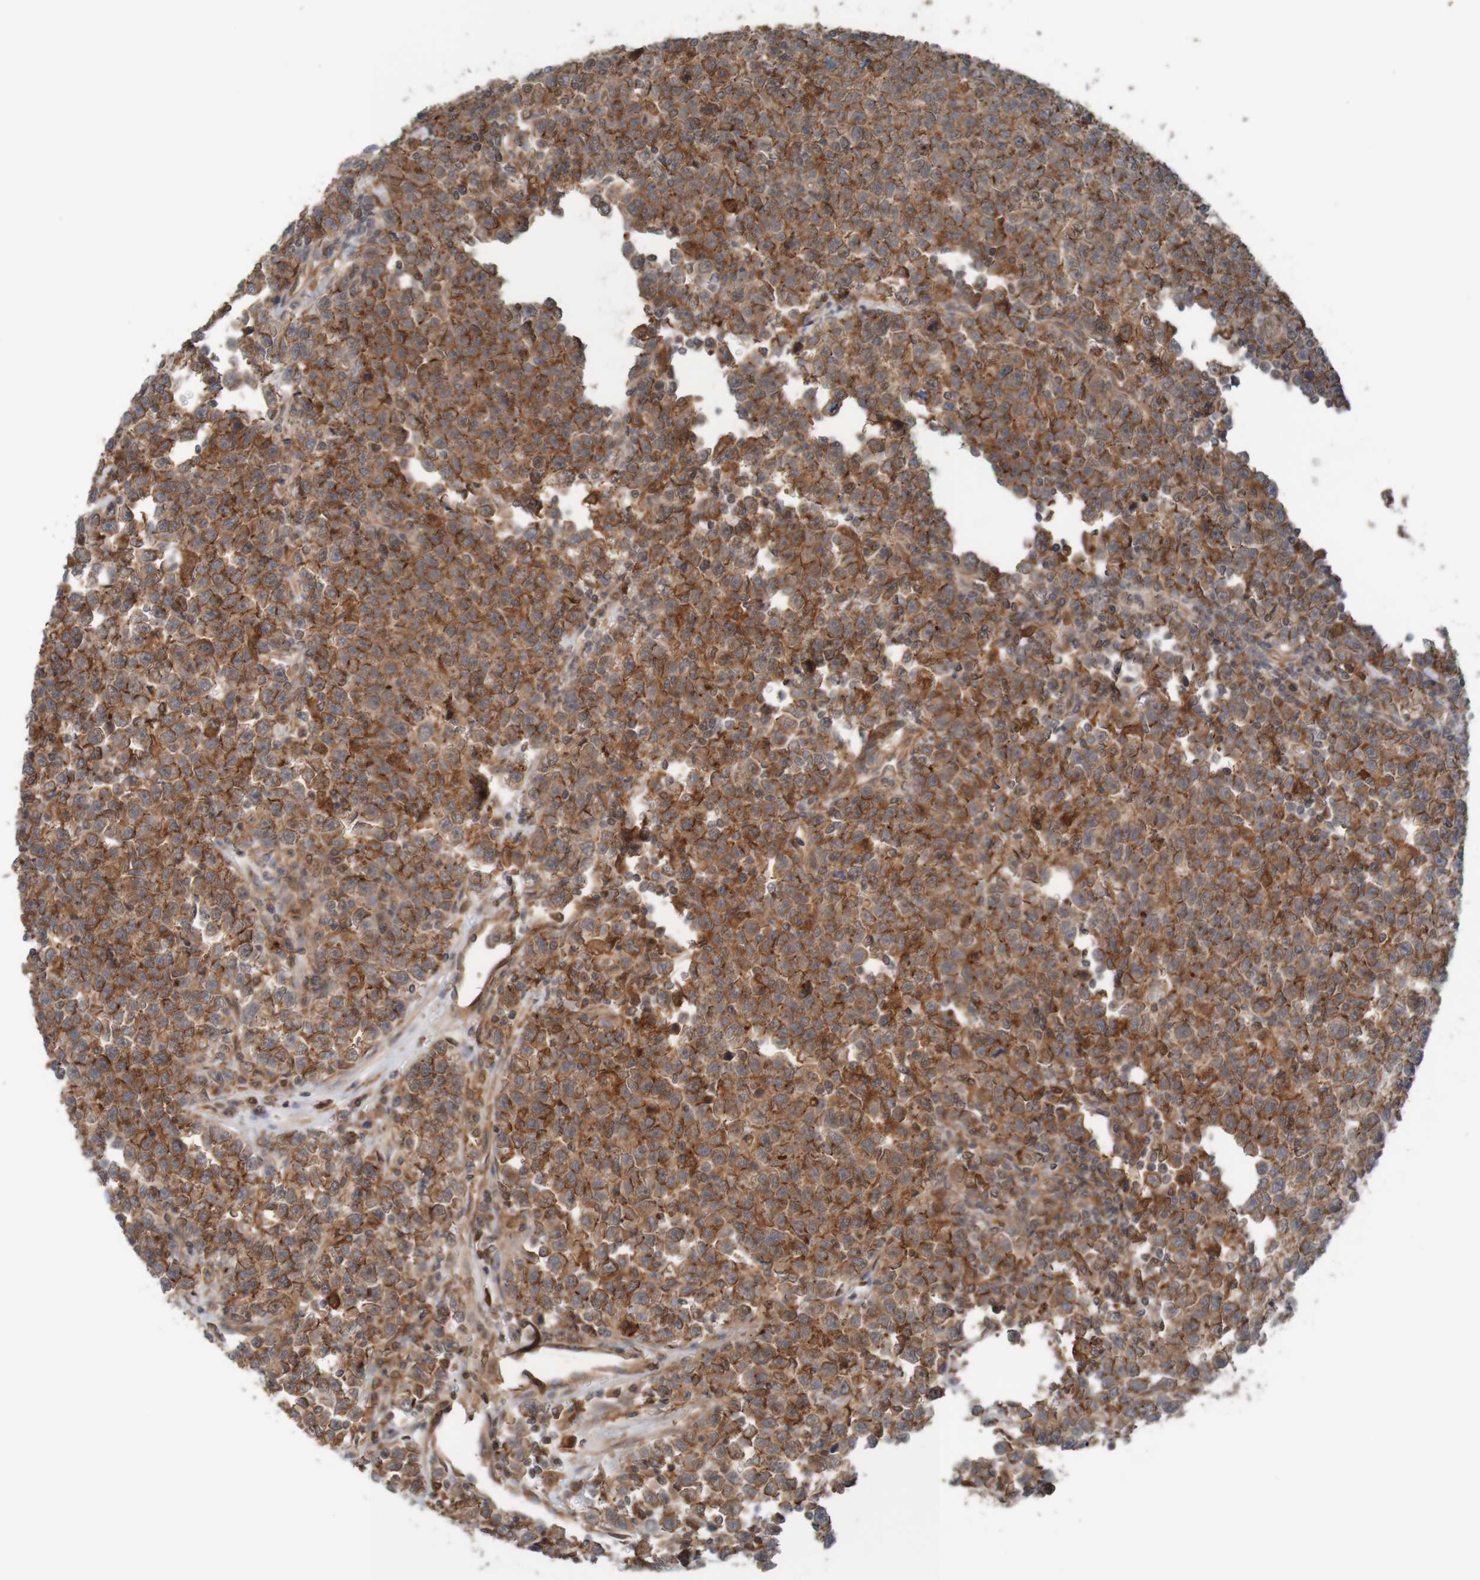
{"staining": {"intensity": "moderate", "quantity": ">75%", "location": "cytoplasmic/membranous"}, "tissue": "testis cancer", "cell_type": "Tumor cells", "image_type": "cancer", "snomed": [{"axis": "morphology", "description": "Seminoma, NOS"}, {"axis": "topography", "description": "Testis"}], "caption": "Protein expression by IHC shows moderate cytoplasmic/membranous positivity in about >75% of tumor cells in seminoma (testis).", "gene": "ARHGEF11", "patient": {"sex": "male", "age": 43}}